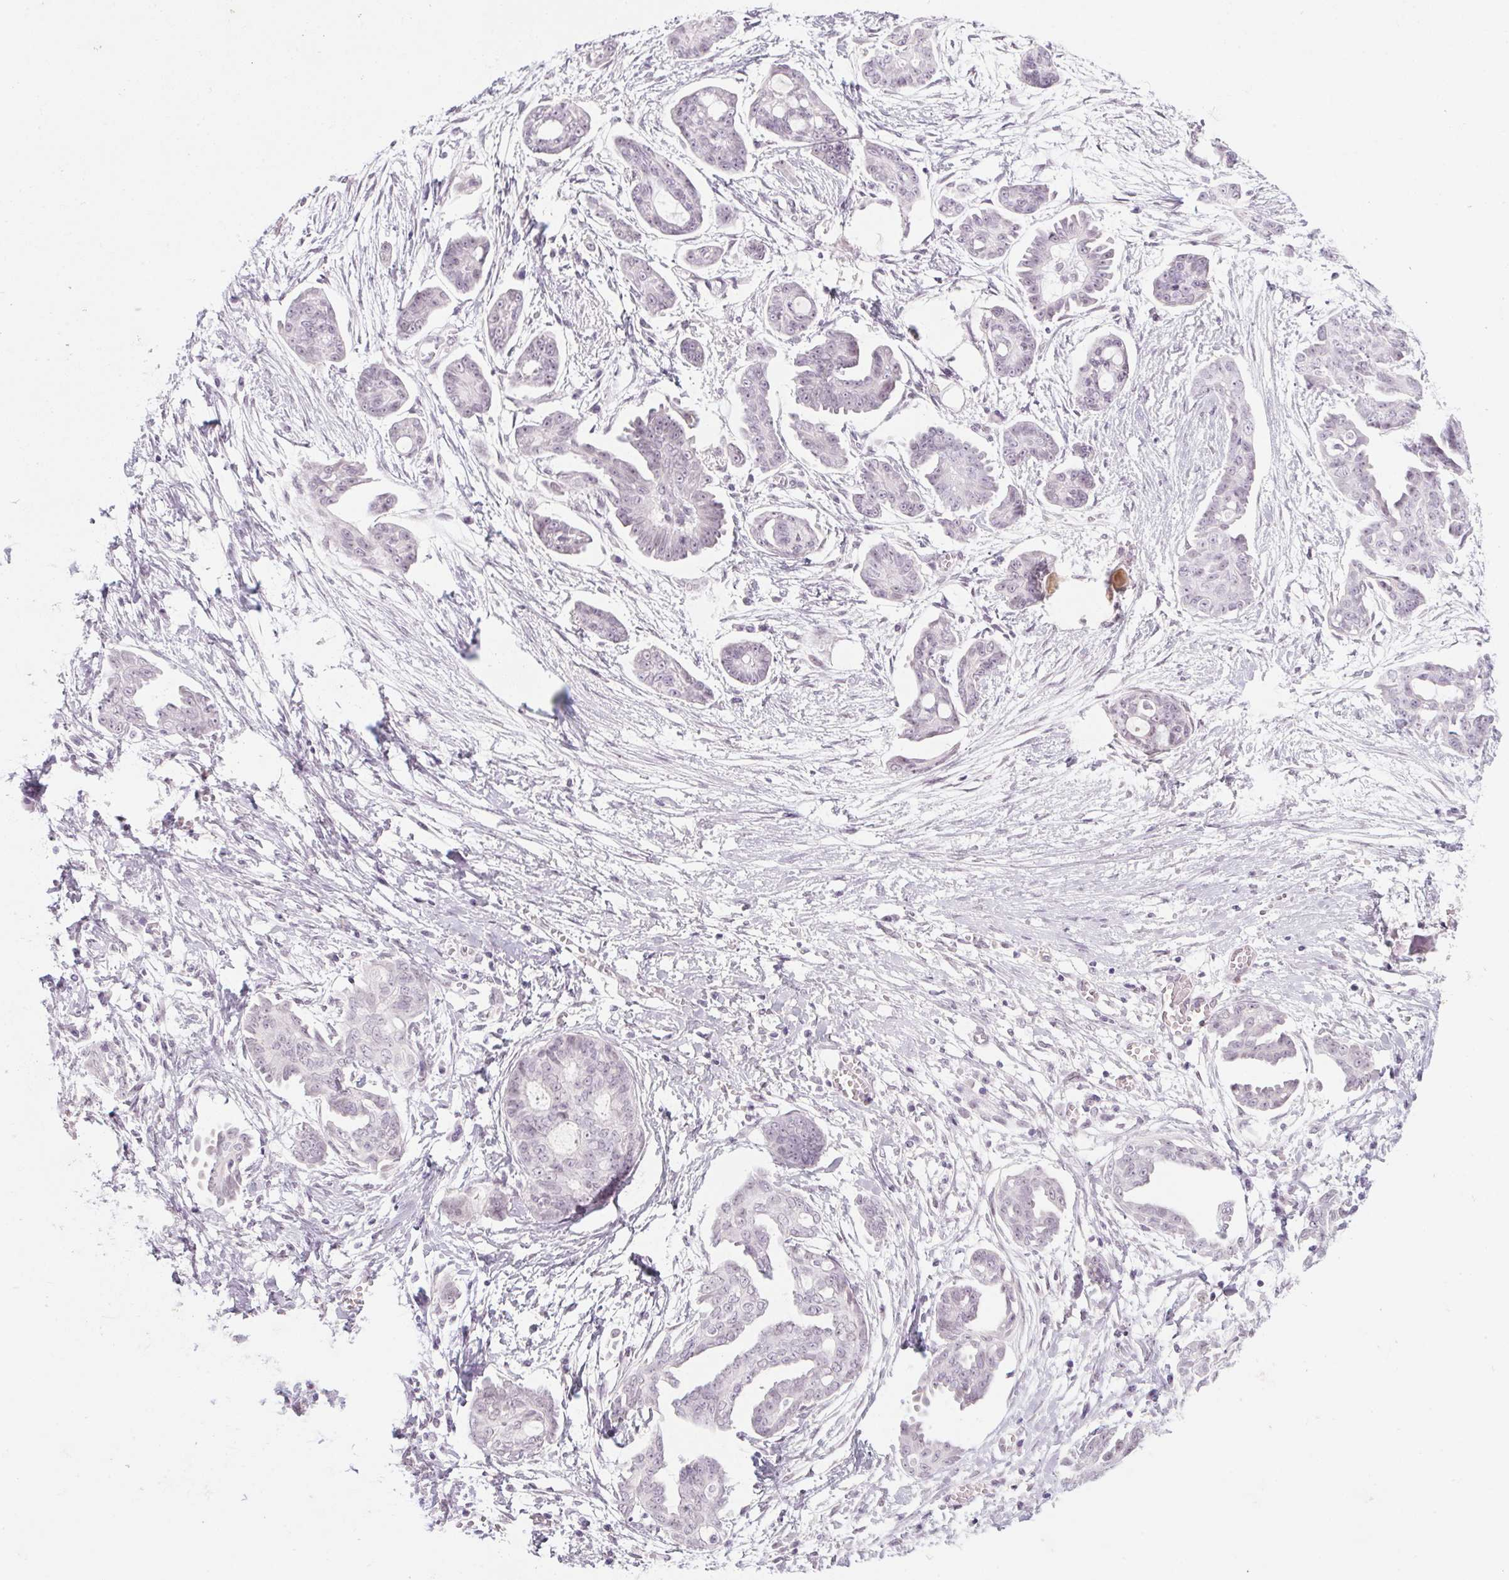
{"staining": {"intensity": "negative", "quantity": "none", "location": "none"}, "tissue": "ovarian cancer", "cell_type": "Tumor cells", "image_type": "cancer", "snomed": [{"axis": "morphology", "description": "Cystadenocarcinoma, serous, NOS"}, {"axis": "topography", "description": "Ovary"}], "caption": "This is an IHC micrograph of human ovarian cancer (serous cystadenocarcinoma). There is no positivity in tumor cells.", "gene": "KCNQ2", "patient": {"sex": "female", "age": 71}}